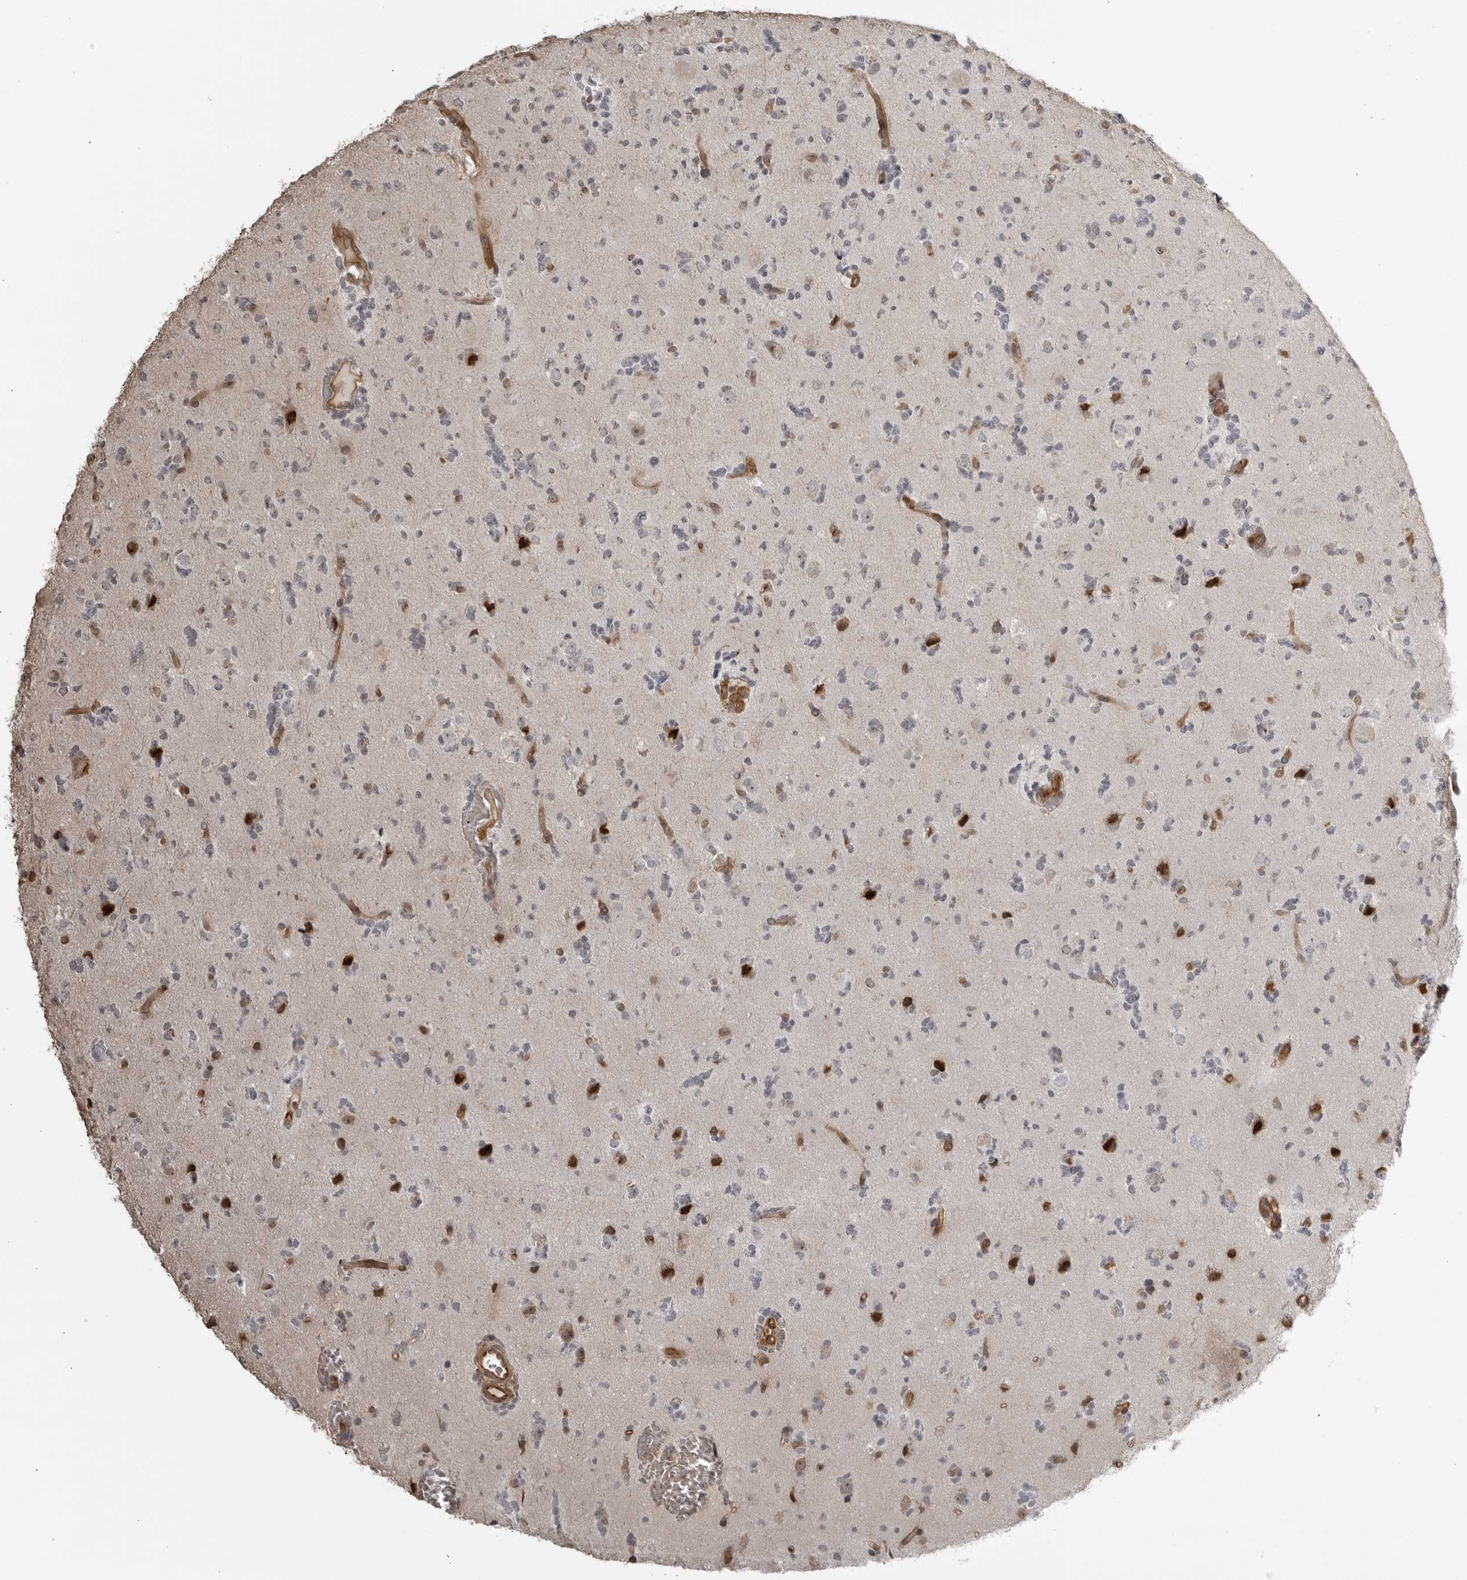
{"staining": {"intensity": "negative", "quantity": "none", "location": "none"}, "tissue": "glioma", "cell_type": "Tumor cells", "image_type": "cancer", "snomed": [{"axis": "morphology", "description": "Glioma, malignant, High grade"}, {"axis": "topography", "description": "Brain"}], "caption": "An immunohistochemistry photomicrograph of glioma is shown. There is no staining in tumor cells of glioma.", "gene": "TCF21", "patient": {"sex": "female", "age": 62}}